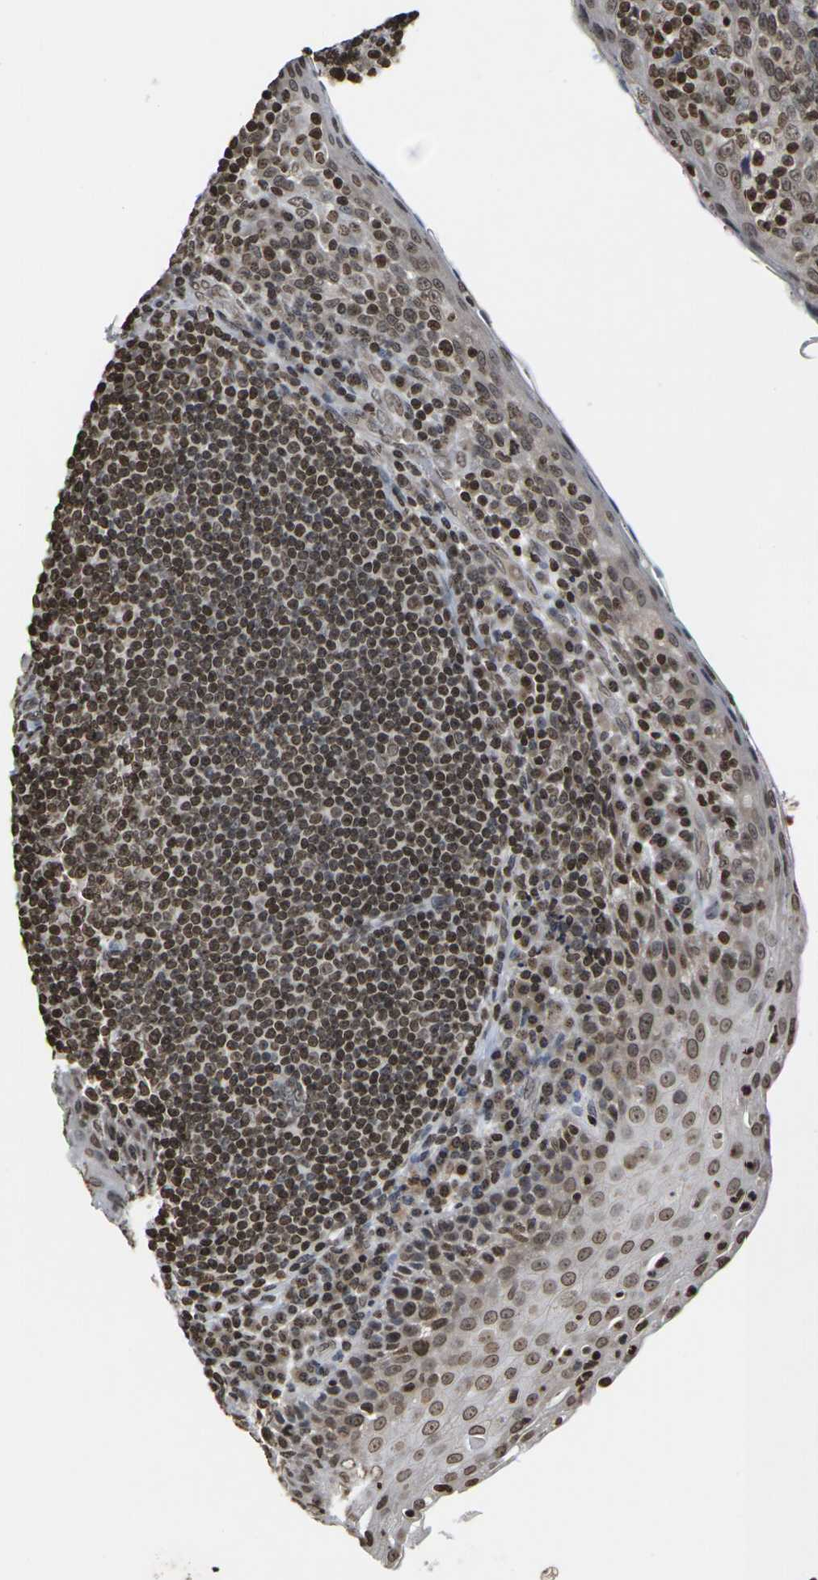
{"staining": {"intensity": "moderate", "quantity": ">75%", "location": "nuclear"}, "tissue": "tonsil", "cell_type": "Germinal center cells", "image_type": "normal", "snomed": [{"axis": "morphology", "description": "Normal tissue, NOS"}, {"axis": "topography", "description": "Tonsil"}], "caption": "Tonsil stained for a protein (brown) demonstrates moderate nuclear positive expression in about >75% of germinal center cells.", "gene": "ETV5", "patient": {"sex": "male", "age": 17}}